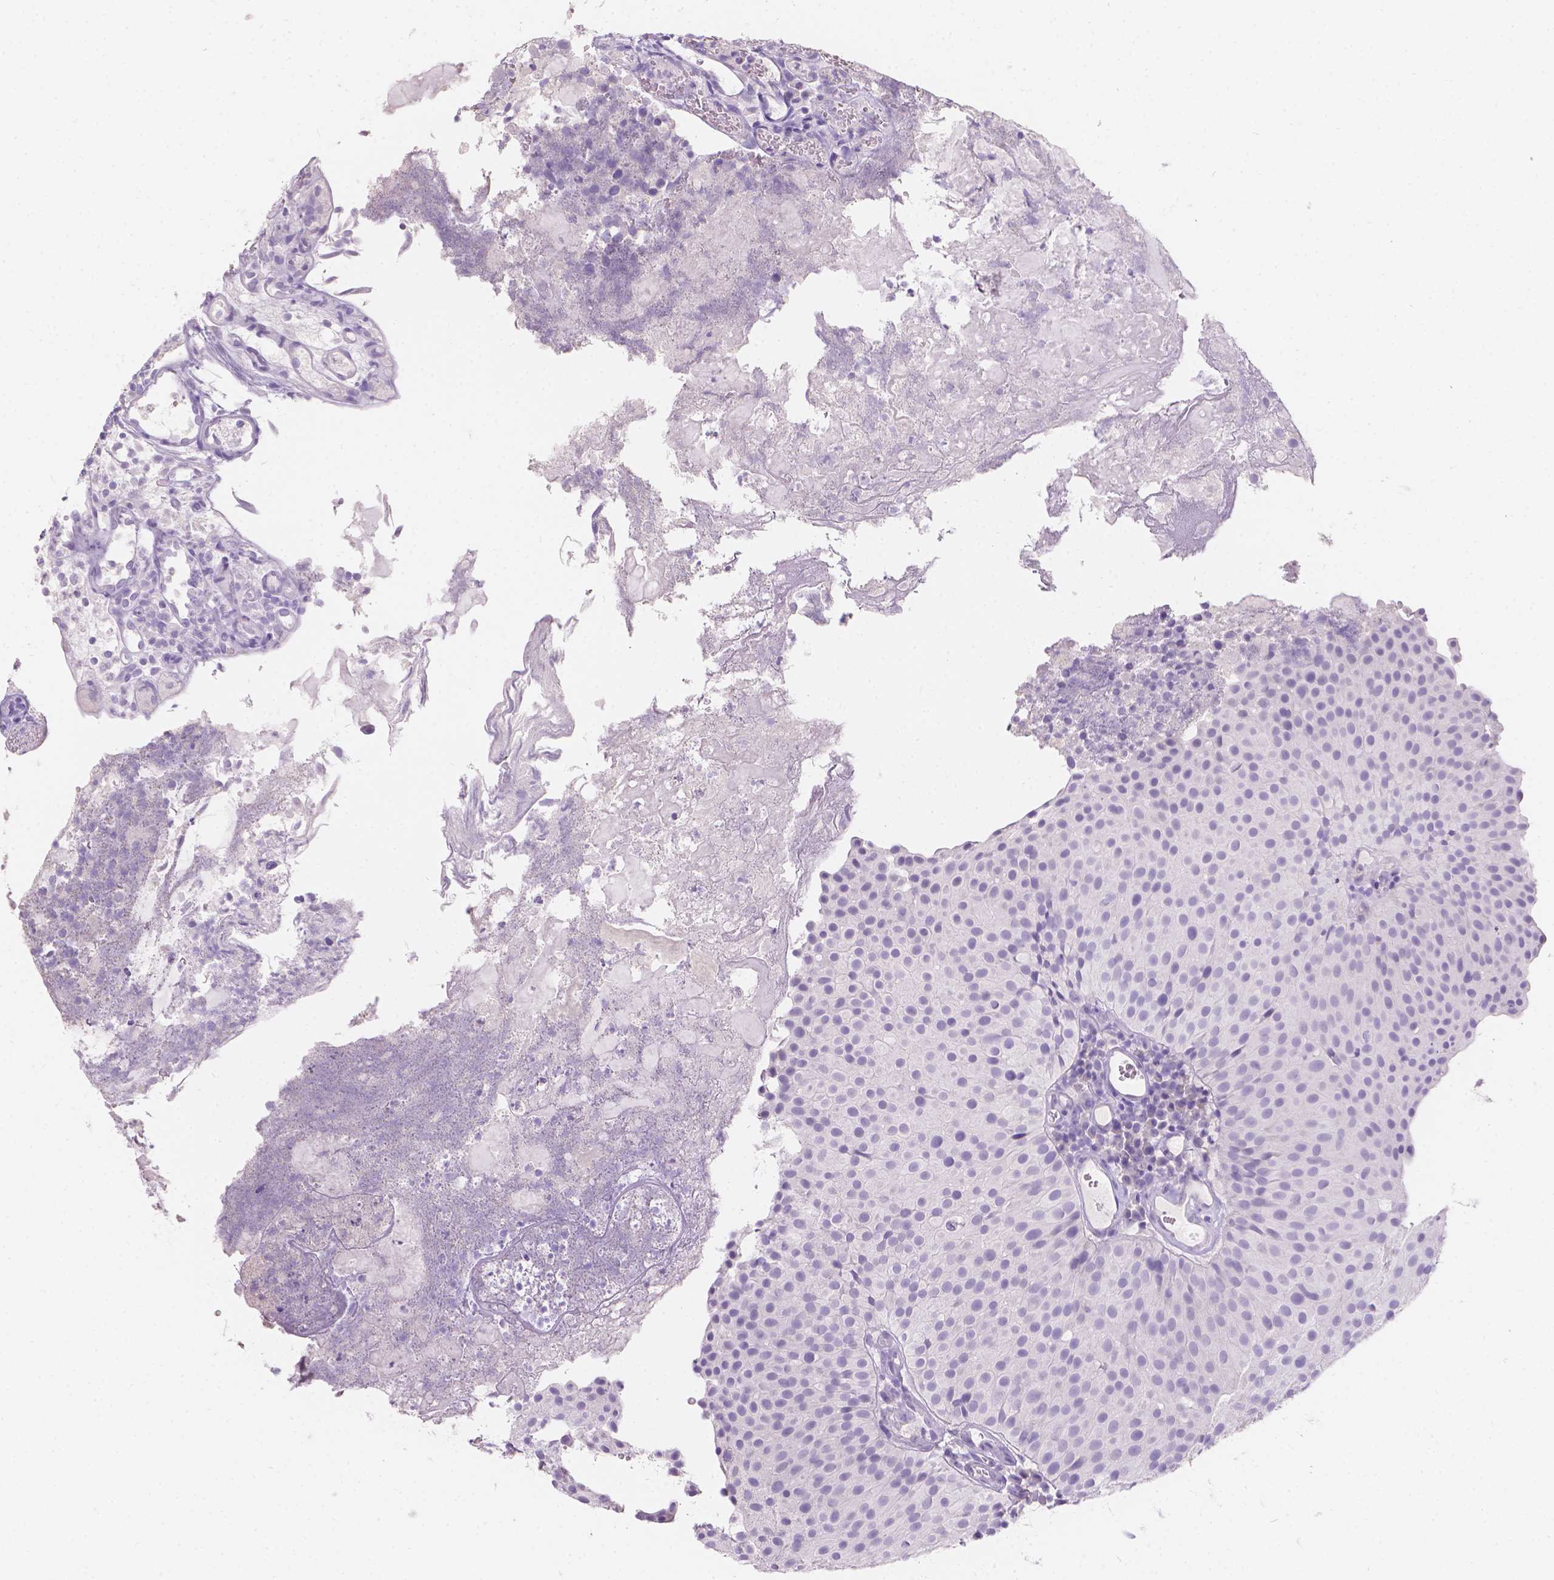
{"staining": {"intensity": "negative", "quantity": "none", "location": "none"}, "tissue": "urothelial cancer", "cell_type": "Tumor cells", "image_type": "cancer", "snomed": [{"axis": "morphology", "description": "Urothelial carcinoma, Low grade"}, {"axis": "topography", "description": "Urinary bladder"}], "caption": "High power microscopy photomicrograph of an immunohistochemistry (IHC) histopathology image of low-grade urothelial carcinoma, revealing no significant expression in tumor cells. Brightfield microscopy of IHC stained with DAB (brown) and hematoxylin (blue), captured at high magnification.", "gene": "HTN3", "patient": {"sex": "female", "age": 87}}